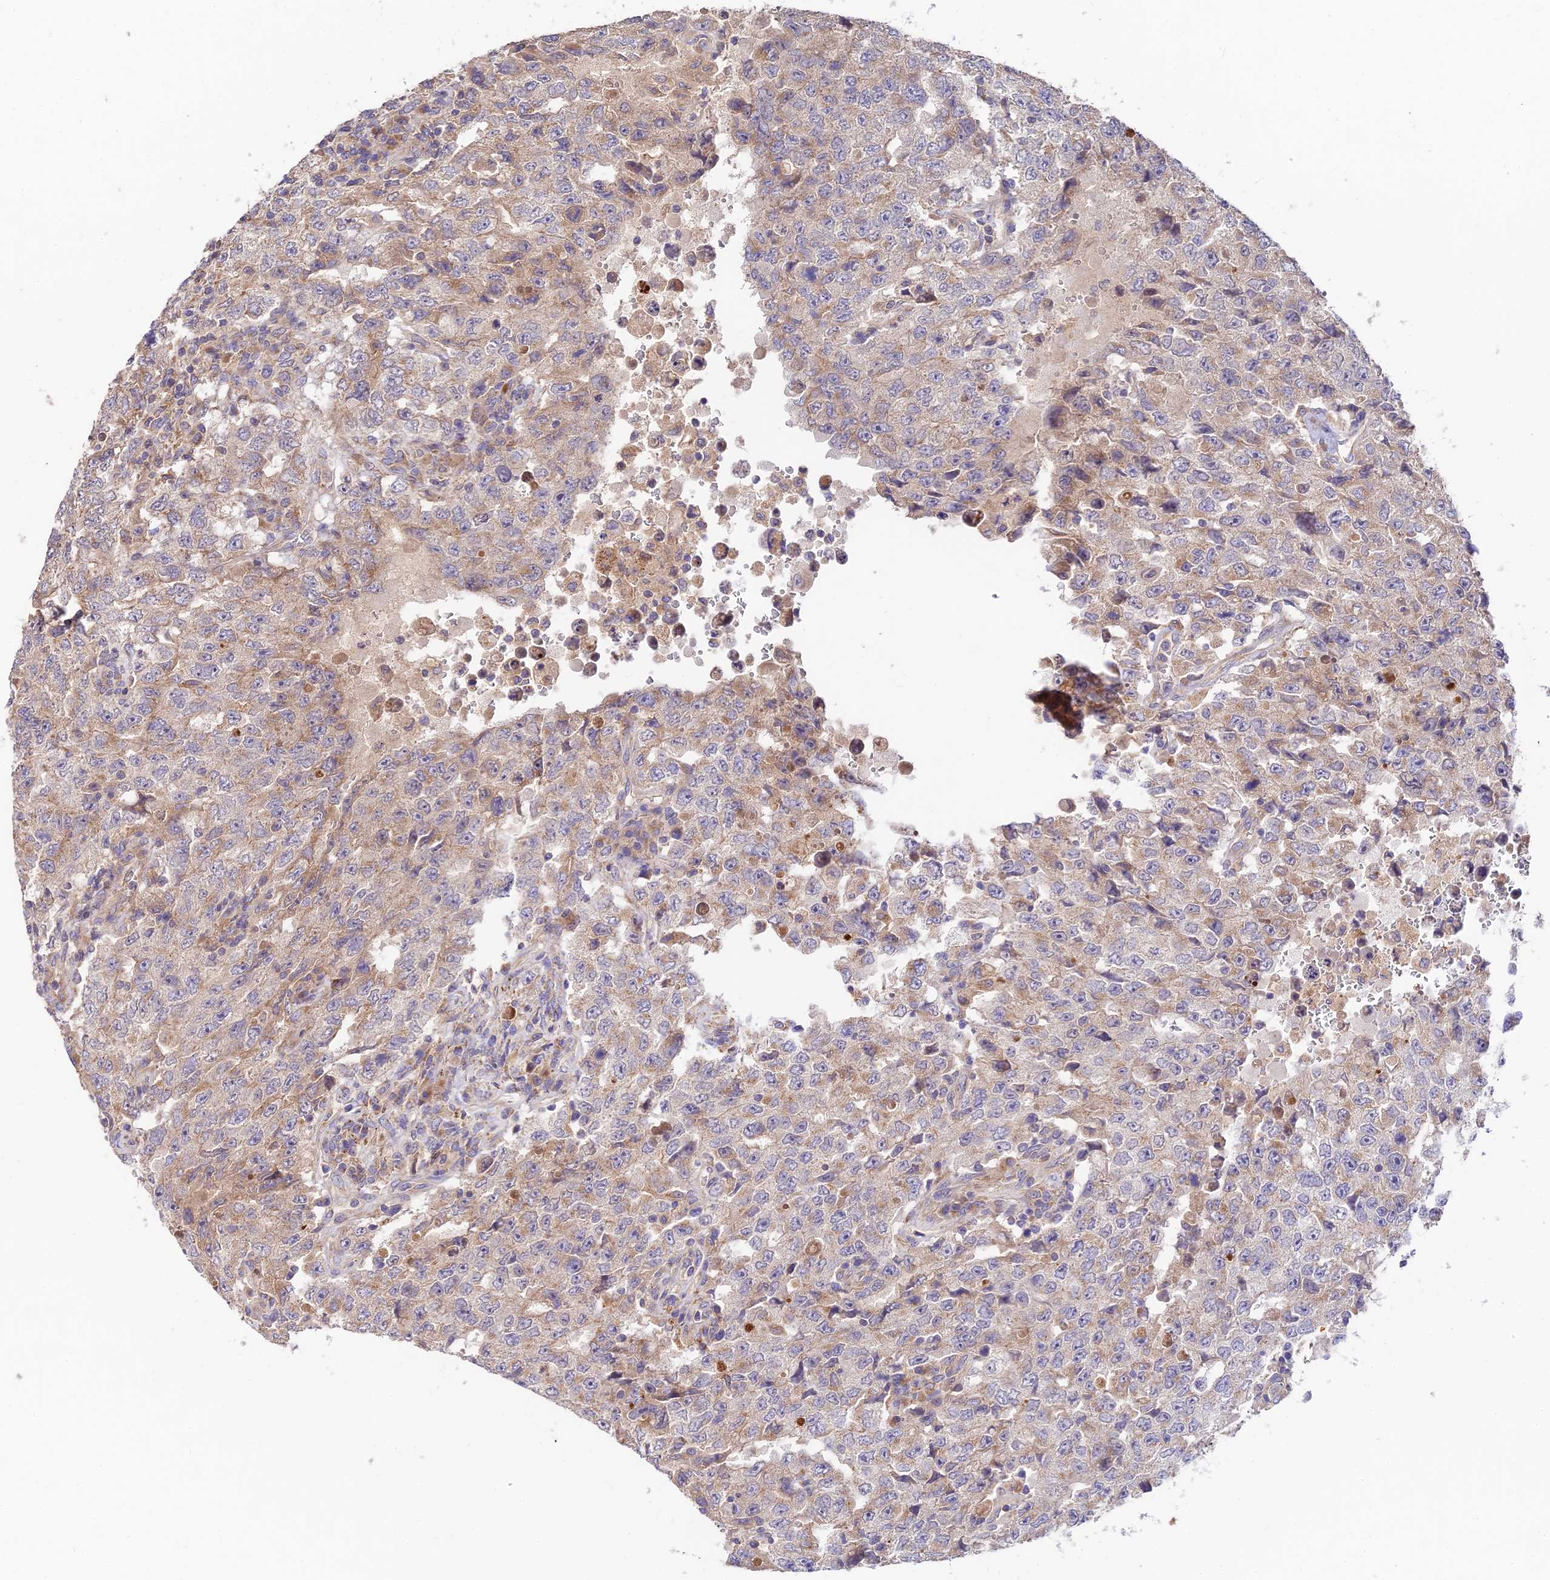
{"staining": {"intensity": "weak", "quantity": "25%-75%", "location": "cytoplasmic/membranous"}, "tissue": "testis cancer", "cell_type": "Tumor cells", "image_type": "cancer", "snomed": [{"axis": "morphology", "description": "Carcinoma, Embryonal, NOS"}, {"axis": "topography", "description": "Testis"}], "caption": "Weak cytoplasmic/membranous expression for a protein is appreciated in about 25%-75% of tumor cells of testis embryonal carcinoma using immunohistochemistry (IHC).", "gene": "C3orf20", "patient": {"sex": "male", "age": 26}}